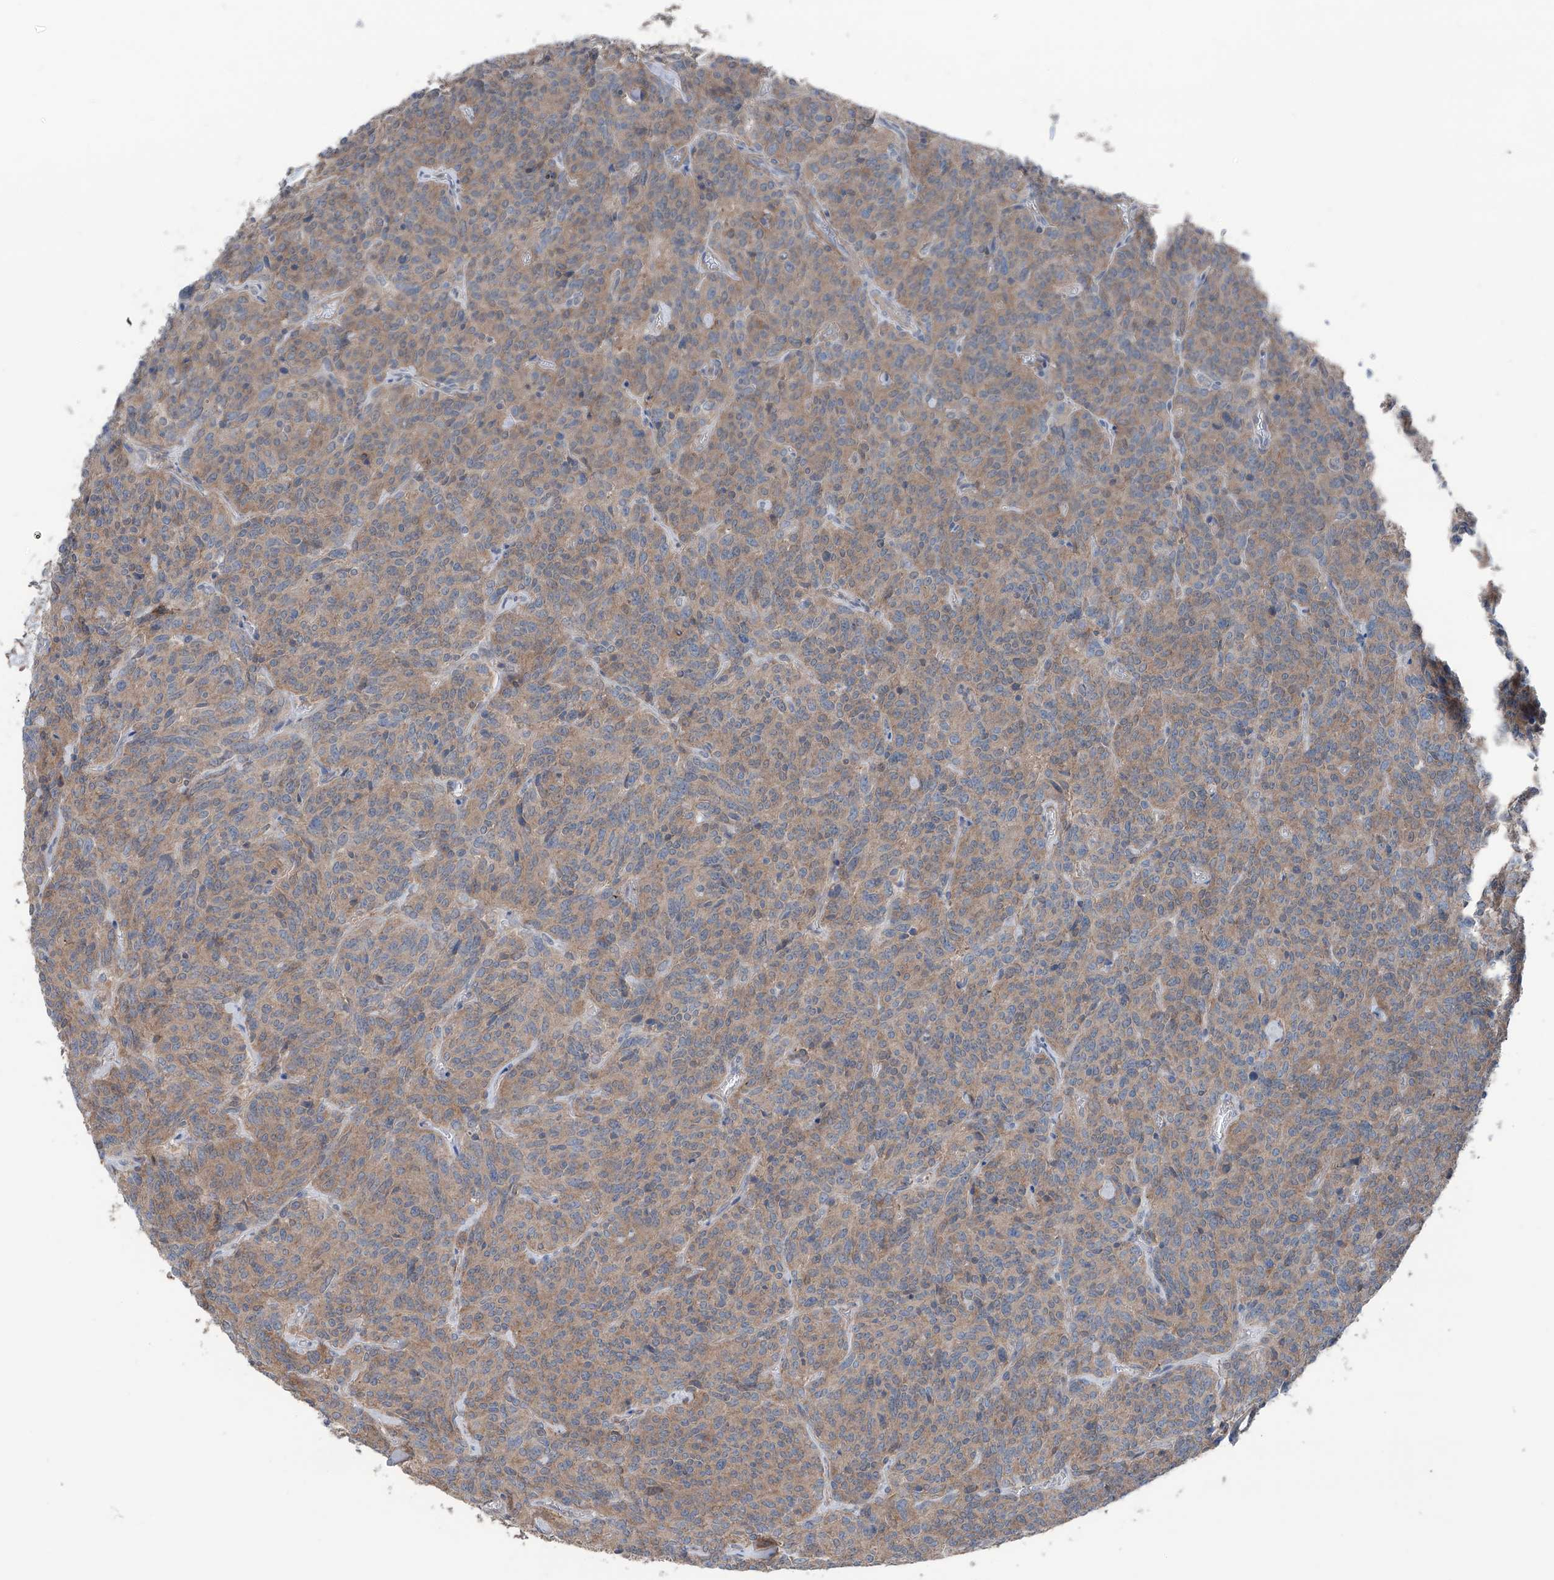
{"staining": {"intensity": "moderate", "quantity": ">75%", "location": "cytoplasmic/membranous"}, "tissue": "carcinoid", "cell_type": "Tumor cells", "image_type": "cancer", "snomed": [{"axis": "morphology", "description": "Carcinoid, malignant, NOS"}, {"axis": "topography", "description": "Lung"}], "caption": "Human carcinoid stained for a protein (brown) displays moderate cytoplasmic/membranous positive positivity in about >75% of tumor cells.", "gene": "HSPB11", "patient": {"sex": "female", "age": 46}}